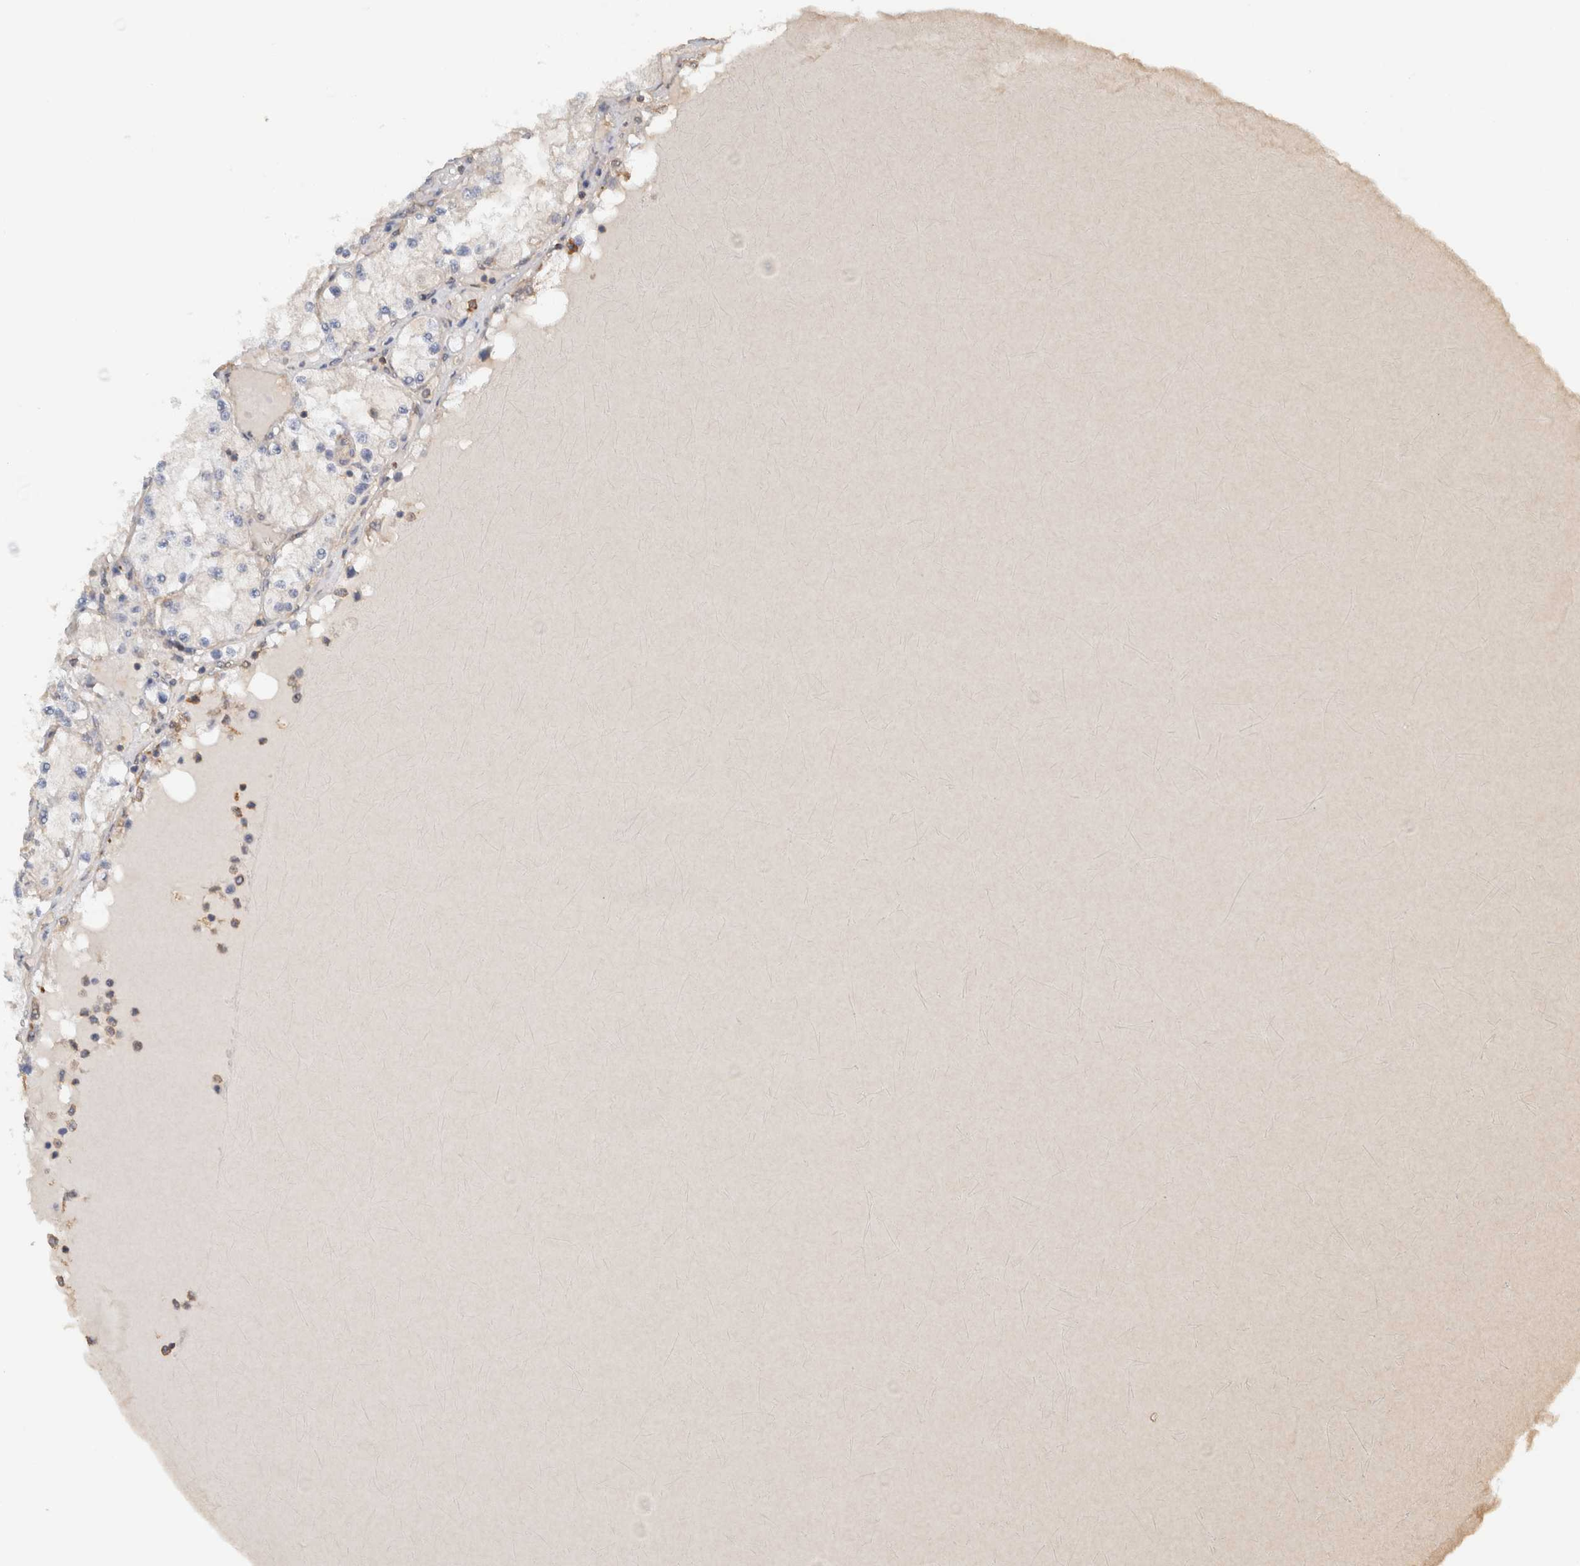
{"staining": {"intensity": "negative", "quantity": "none", "location": "none"}, "tissue": "renal cancer", "cell_type": "Tumor cells", "image_type": "cancer", "snomed": [{"axis": "morphology", "description": "Adenocarcinoma, NOS"}, {"axis": "topography", "description": "Kidney"}], "caption": "A high-resolution photomicrograph shows IHC staining of adenocarcinoma (renal), which reveals no significant expression in tumor cells. (DAB immunohistochemistry (IHC) visualized using brightfield microscopy, high magnification).", "gene": "EIF4G3", "patient": {"sex": "male", "age": 68}}